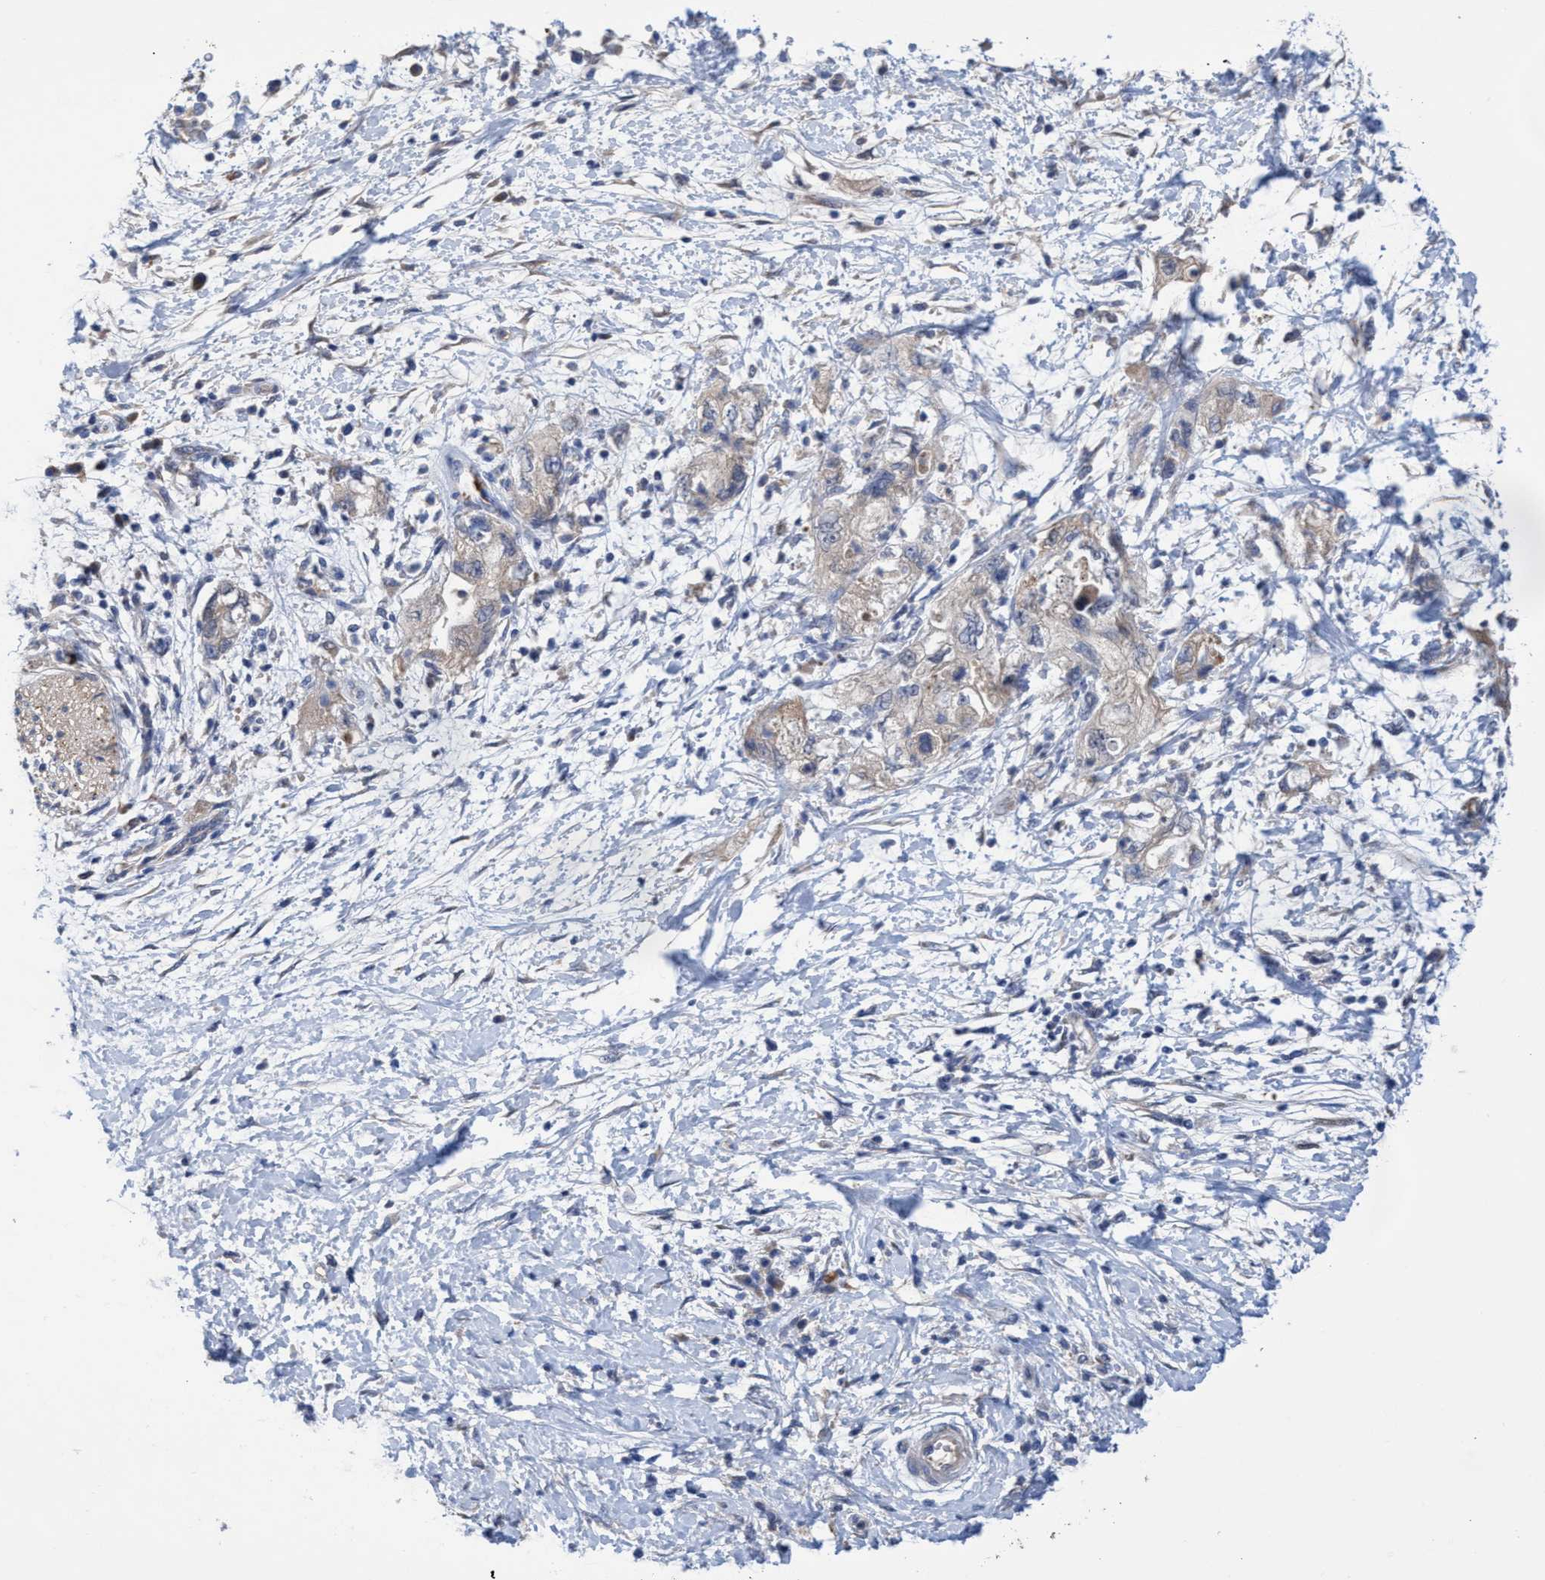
{"staining": {"intensity": "weak", "quantity": "<25%", "location": "cytoplasmic/membranous"}, "tissue": "pancreatic cancer", "cell_type": "Tumor cells", "image_type": "cancer", "snomed": [{"axis": "morphology", "description": "Adenocarcinoma, NOS"}, {"axis": "topography", "description": "Pancreas"}], "caption": "DAB immunohistochemical staining of human adenocarcinoma (pancreatic) demonstrates no significant positivity in tumor cells. (Stains: DAB (3,3'-diaminobenzidine) IHC with hematoxylin counter stain, Microscopy: brightfield microscopy at high magnification).", "gene": "SVEP1", "patient": {"sex": "female", "age": 73}}